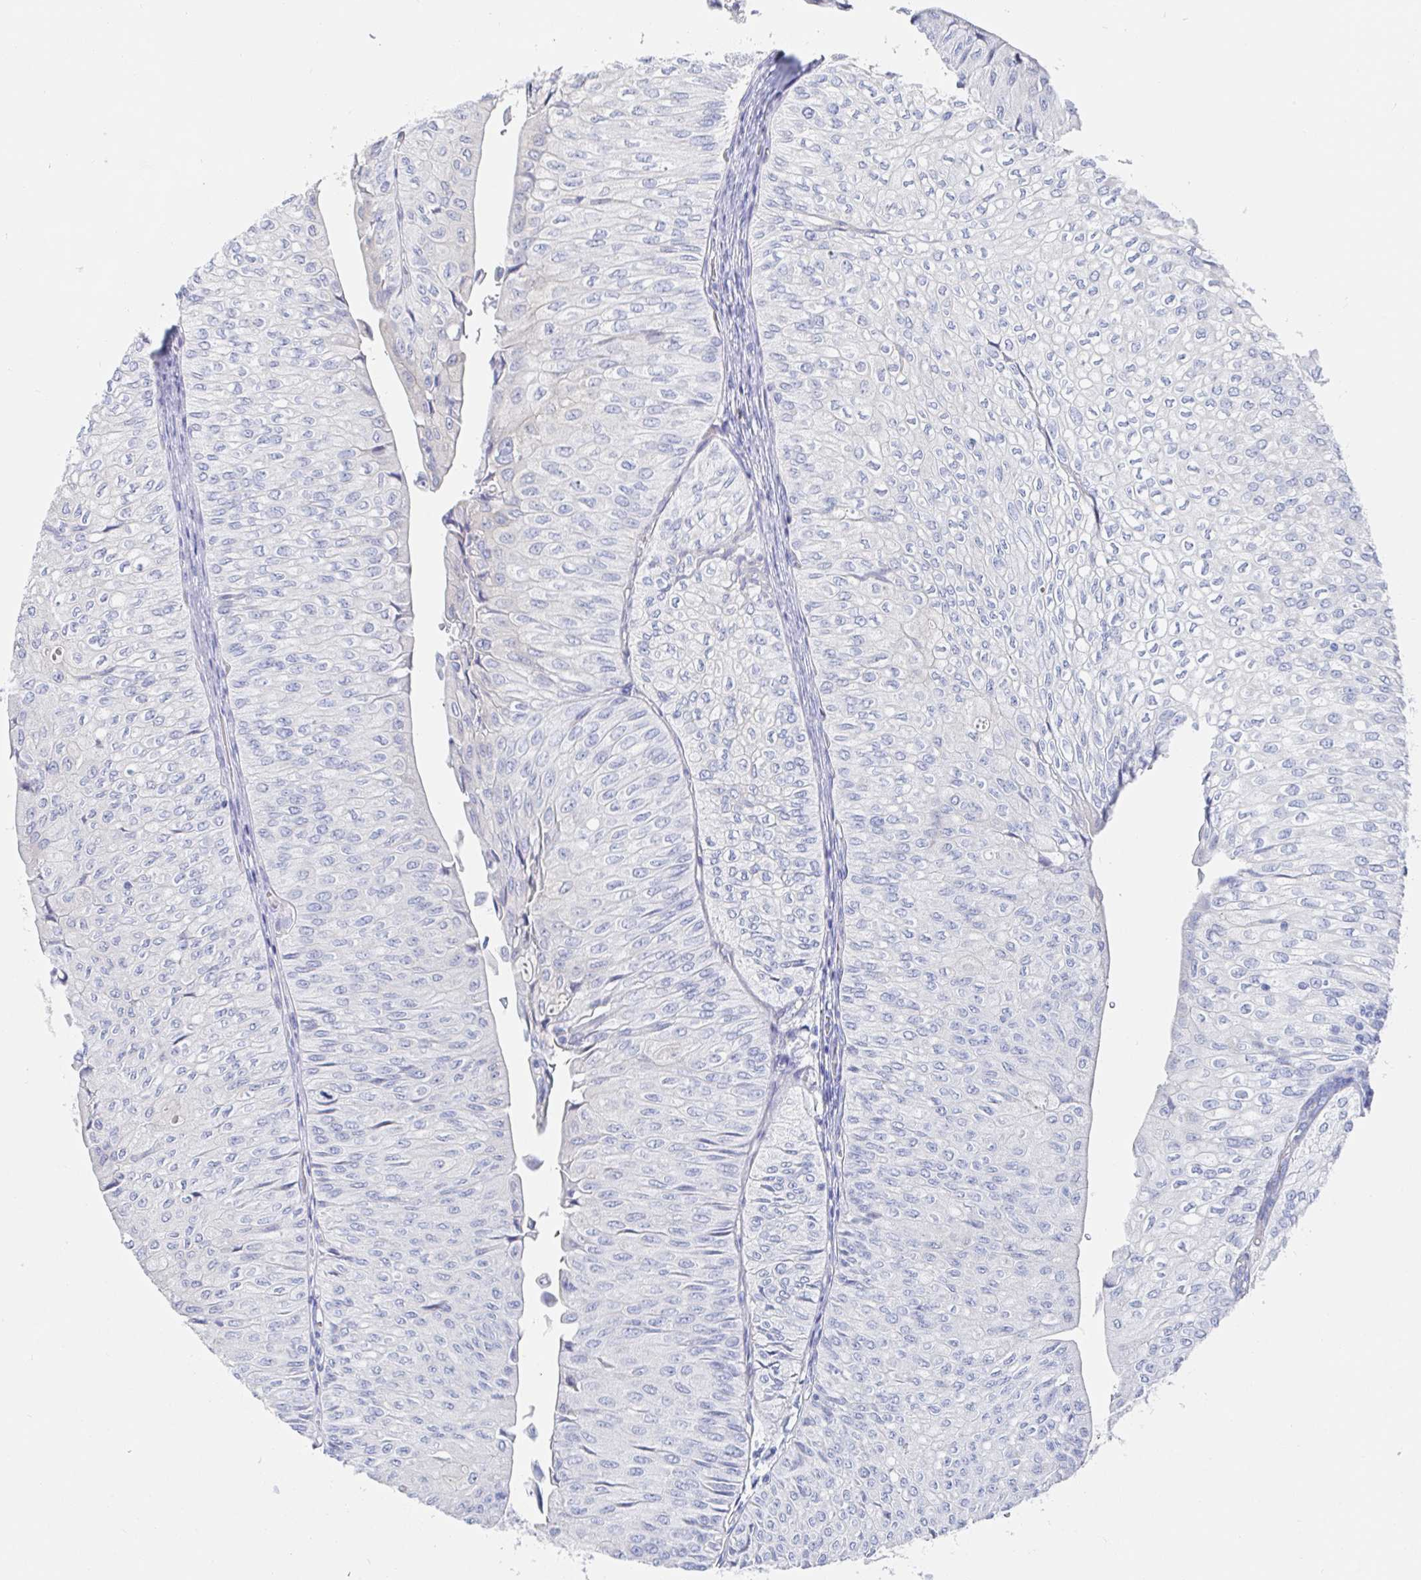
{"staining": {"intensity": "negative", "quantity": "none", "location": "none"}, "tissue": "urothelial cancer", "cell_type": "Tumor cells", "image_type": "cancer", "snomed": [{"axis": "morphology", "description": "Urothelial carcinoma, NOS"}, {"axis": "topography", "description": "Urinary bladder"}], "caption": "High magnification brightfield microscopy of transitional cell carcinoma stained with DAB (3,3'-diaminobenzidine) (brown) and counterstained with hematoxylin (blue): tumor cells show no significant expression.", "gene": "PACSIN1", "patient": {"sex": "male", "age": 62}}